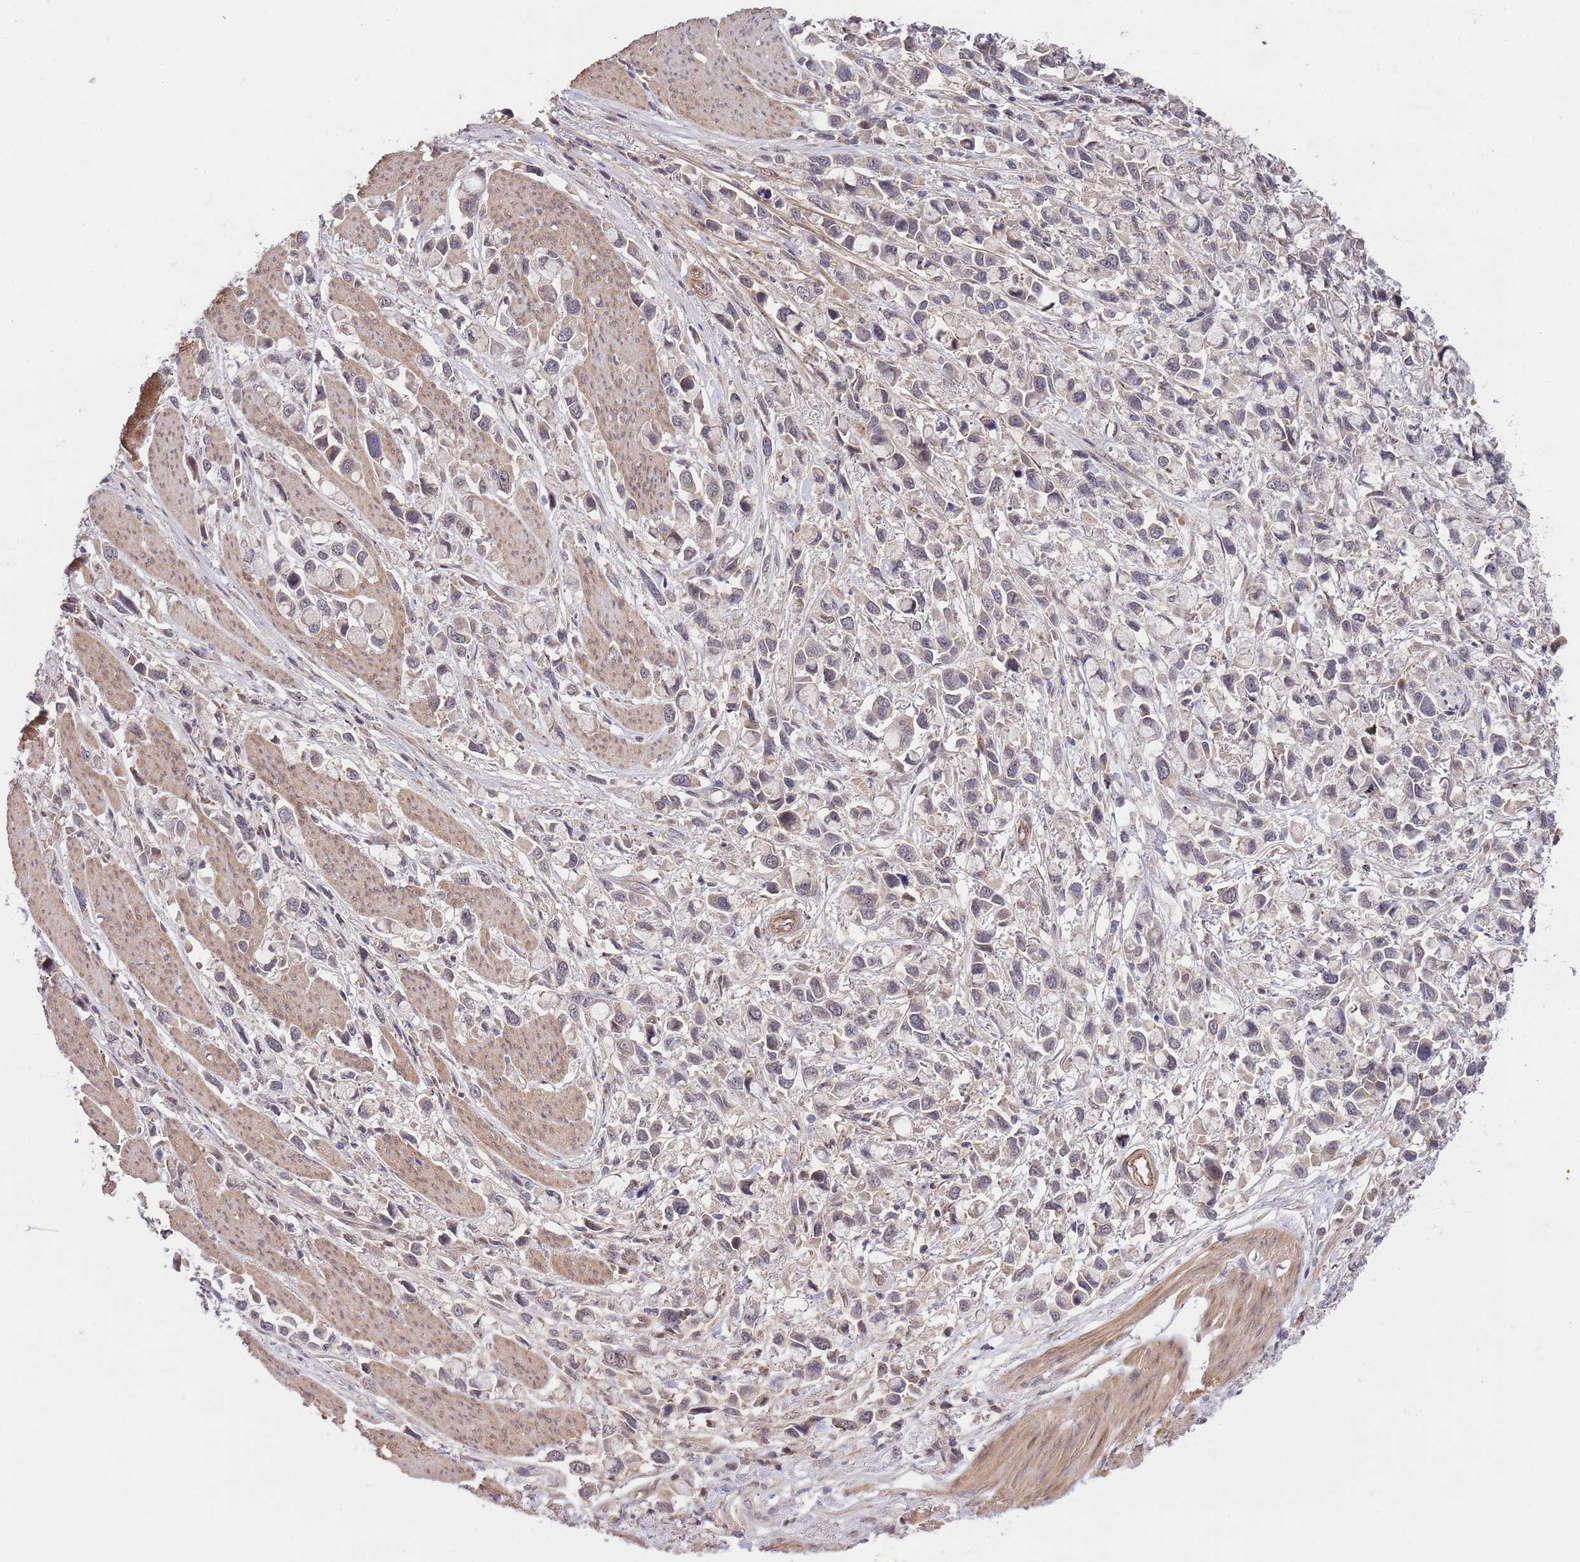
{"staining": {"intensity": "weak", "quantity": "<25%", "location": "cytoplasmic/membranous"}, "tissue": "stomach cancer", "cell_type": "Tumor cells", "image_type": "cancer", "snomed": [{"axis": "morphology", "description": "Adenocarcinoma, NOS"}, {"axis": "topography", "description": "Stomach"}], "caption": "Image shows no significant protein expression in tumor cells of adenocarcinoma (stomach).", "gene": "PRR16", "patient": {"sex": "female", "age": 81}}